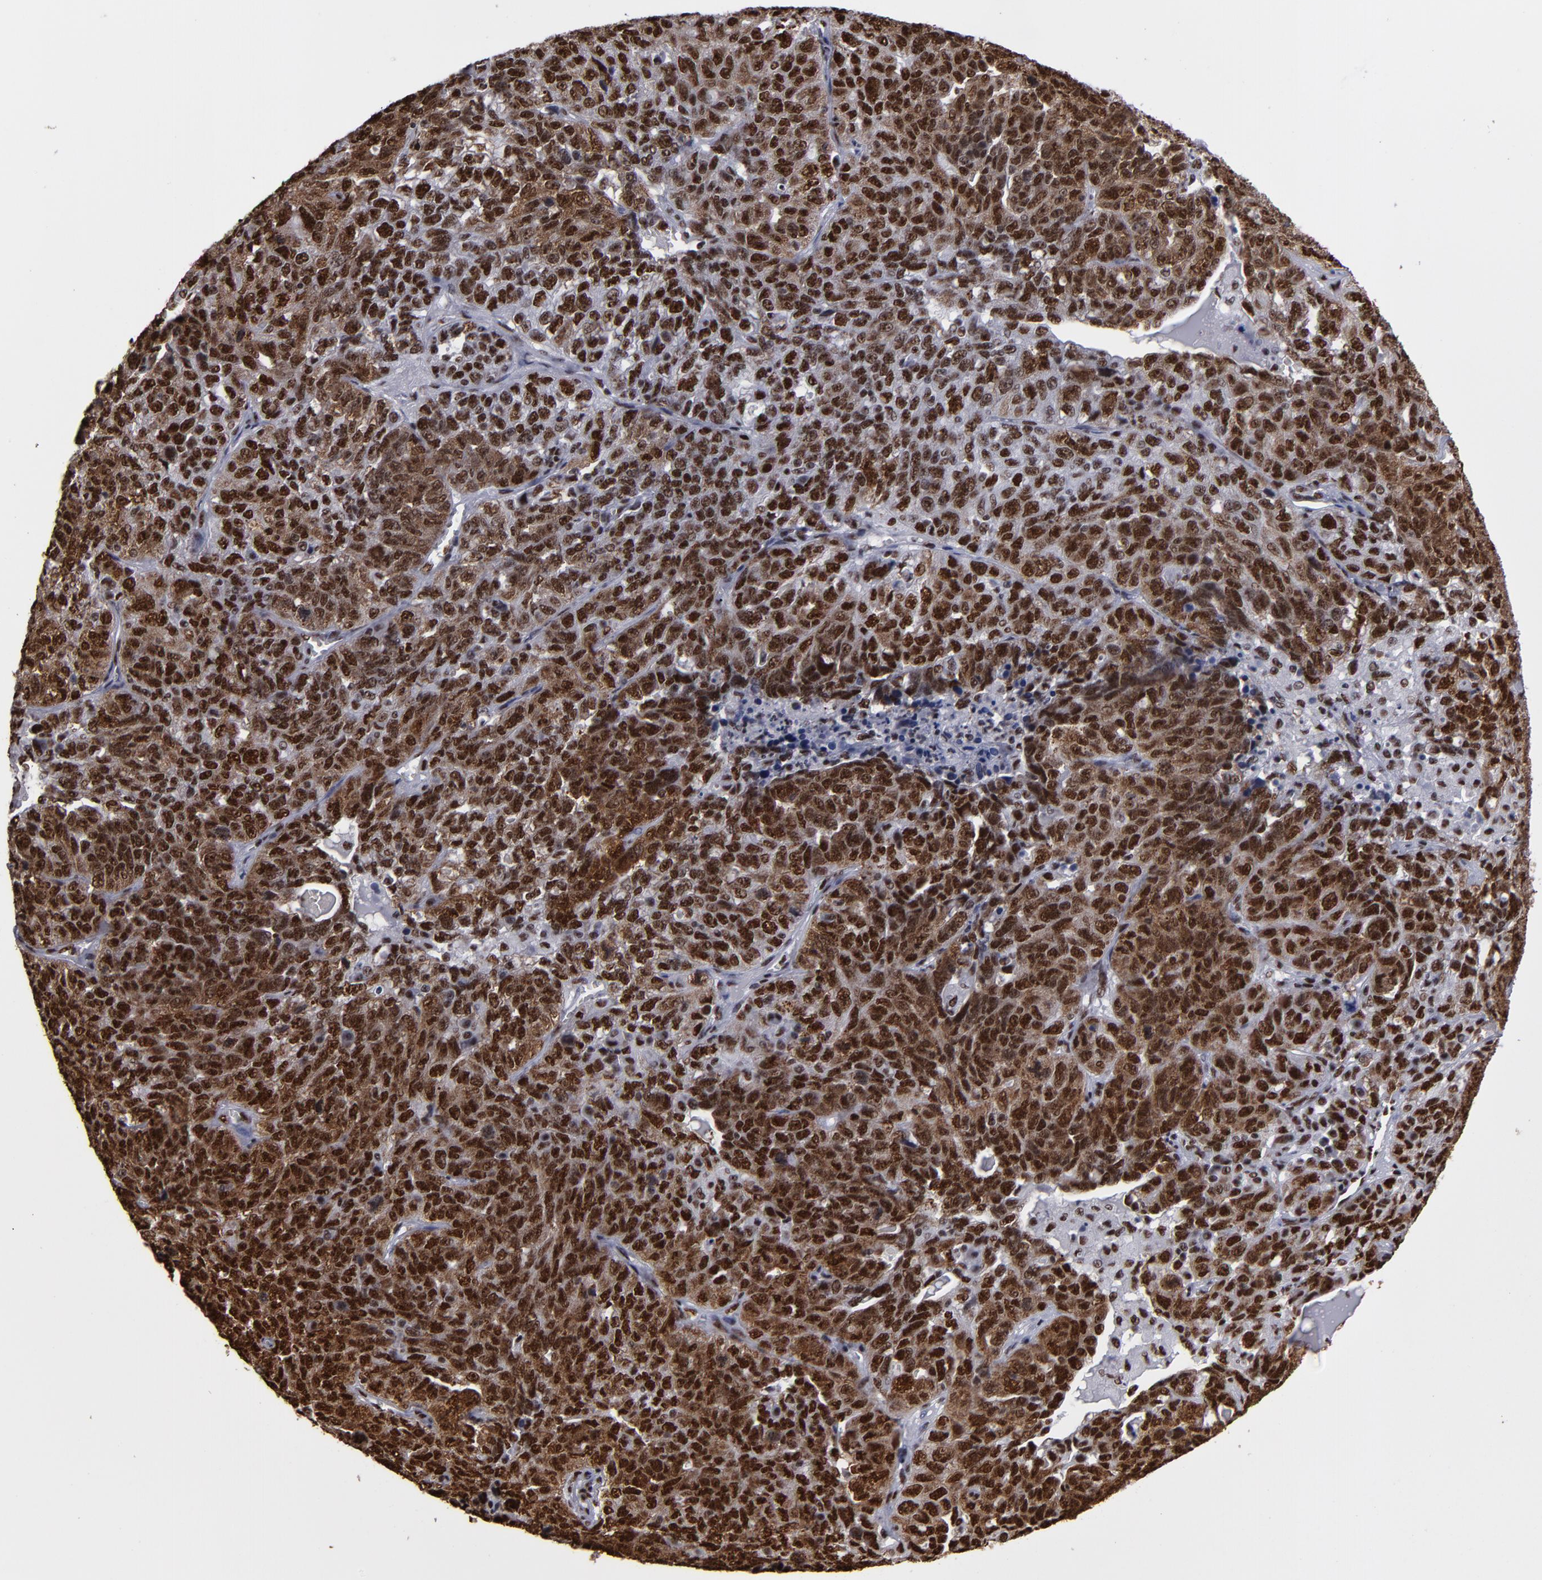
{"staining": {"intensity": "strong", "quantity": ">75%", "location": "cytoplasmic/membranous,nuclear"}, "tissue": "ovarian cancer", "cell_type": "Tumor cells", "image_type": "cancer", "snomed": [{"axis": "morphology", "description": "Cystadenocarcinoma, serous, NOS"}, {"axis": "topography", "description": "Ovary"}], "caption": "A brown stain labels strong cytoplasmic/membranous and nuclear positivity of a protein in ovarian serous cystadenocarcinoma tumor cells.", "gene": "MRE11", "patient": {"sex": "female", "age": 71}}